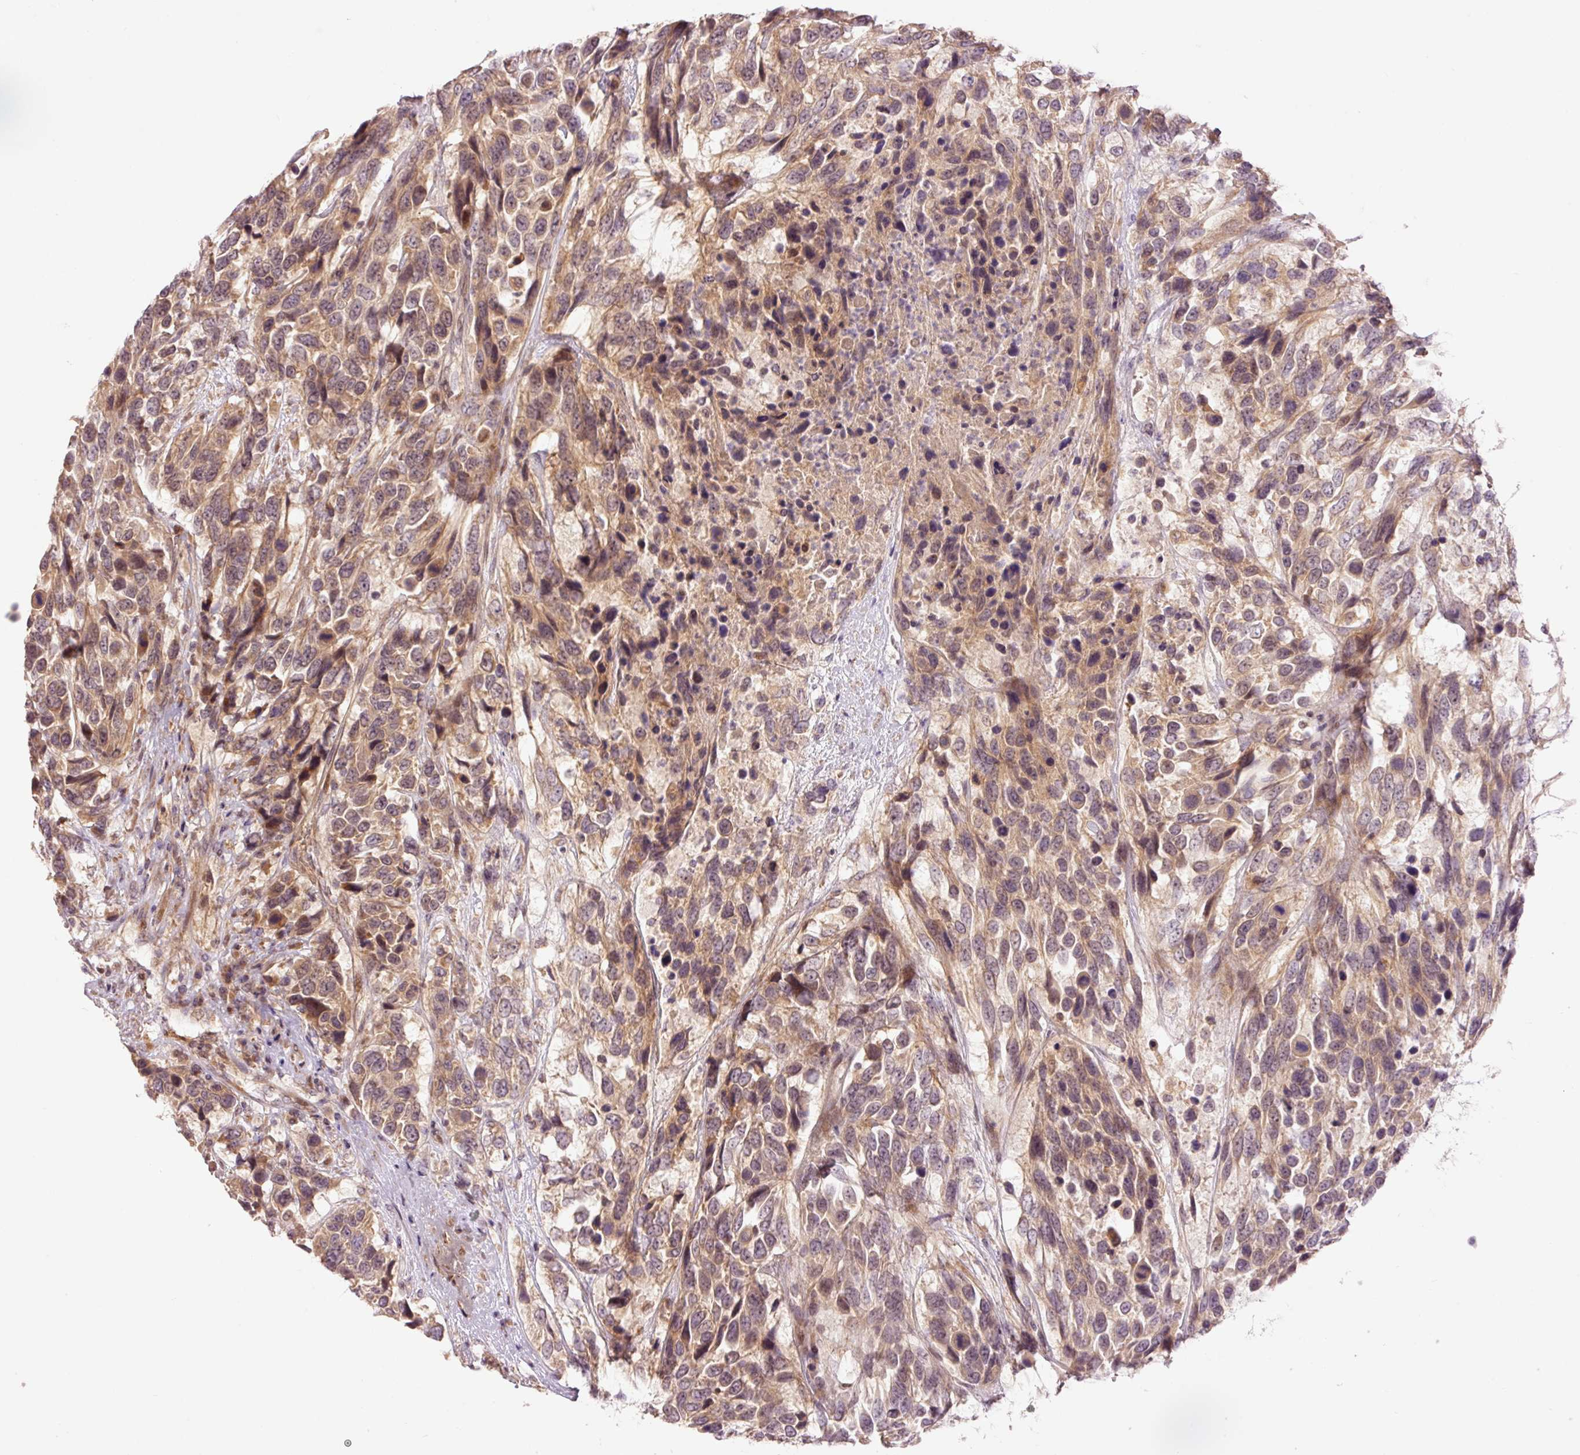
{"staining": {"intensity": "moderate", "quantity": ">75%", "location": "cytoplasmic/membranous,nuclear"}, "tissue": "urothelial cancer", "cell_type": "Tumor cells", "image_type": "cancer", "snomed": [{"axis": "morphology", "description": "Urothelial carcinoma, High grade"}, {"axis": "topography", "description": "Urinary bladder"}], "caption": "The immunohistochemical stain highlights moderate cytoplasmic/membranous and nuclear expression in tumor cells of urothelial cancer tissue.", "gene": "SLC29A3", "patient": {"sex": "female", "age": 70}}